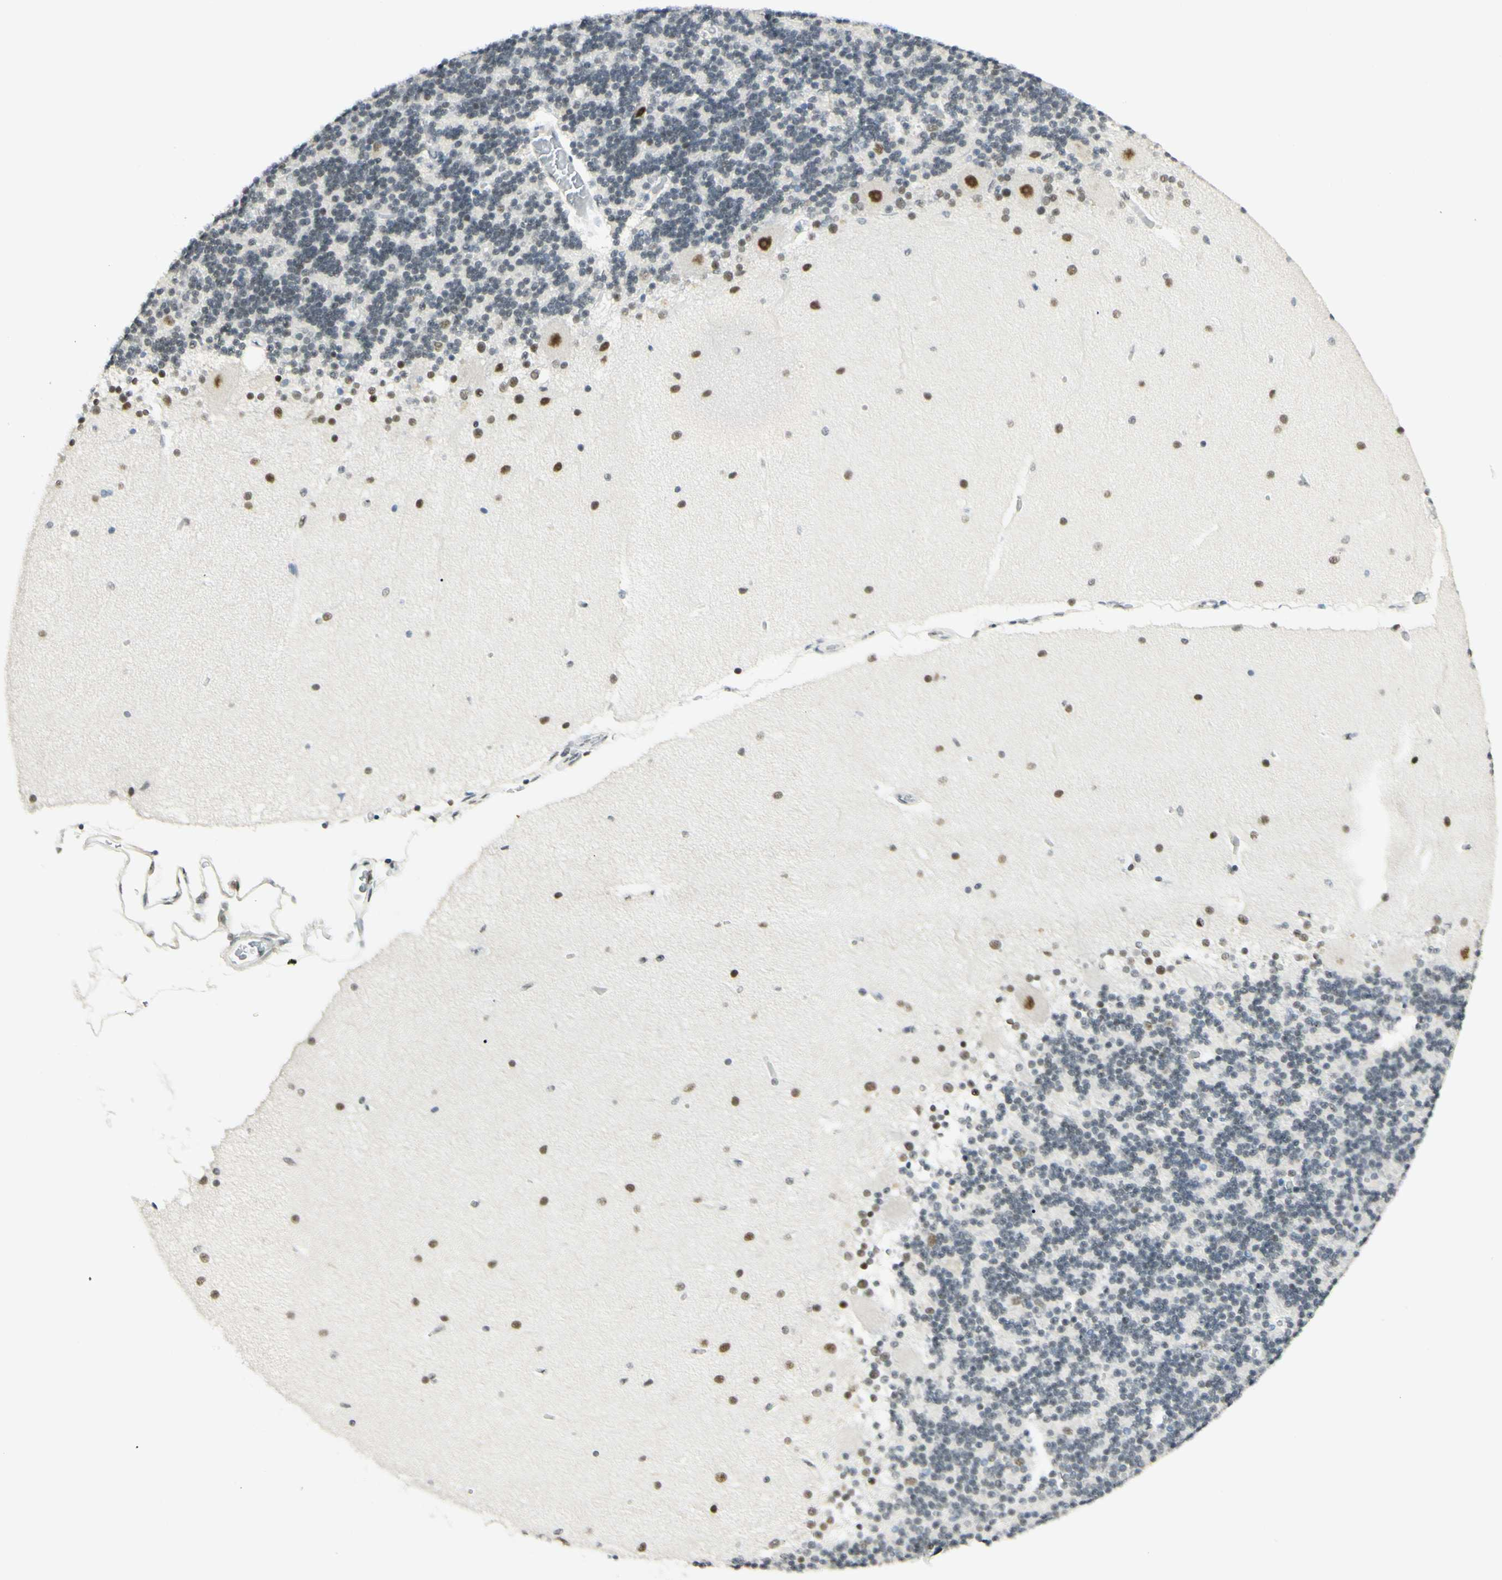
{"staining": {"intensity": "weak", "quantity": "25%-75%", "location": "nuclear"}, "tissue": "cerebellum", "cell_type": "Cells in granular layer", "image_type": "normal", "snomed": [{"axis": "morphology", "description": "Normal tissue, NOS"}, {"axis": "topography", "description": "Cerebellum"}], "caption": "Cells in granular layer display low levels of weak nuclear expression in about 25%-75% of cells in normal human cerebellum.", "gene": "PMS2", "patient": {"sex": "female", "age": 54}}